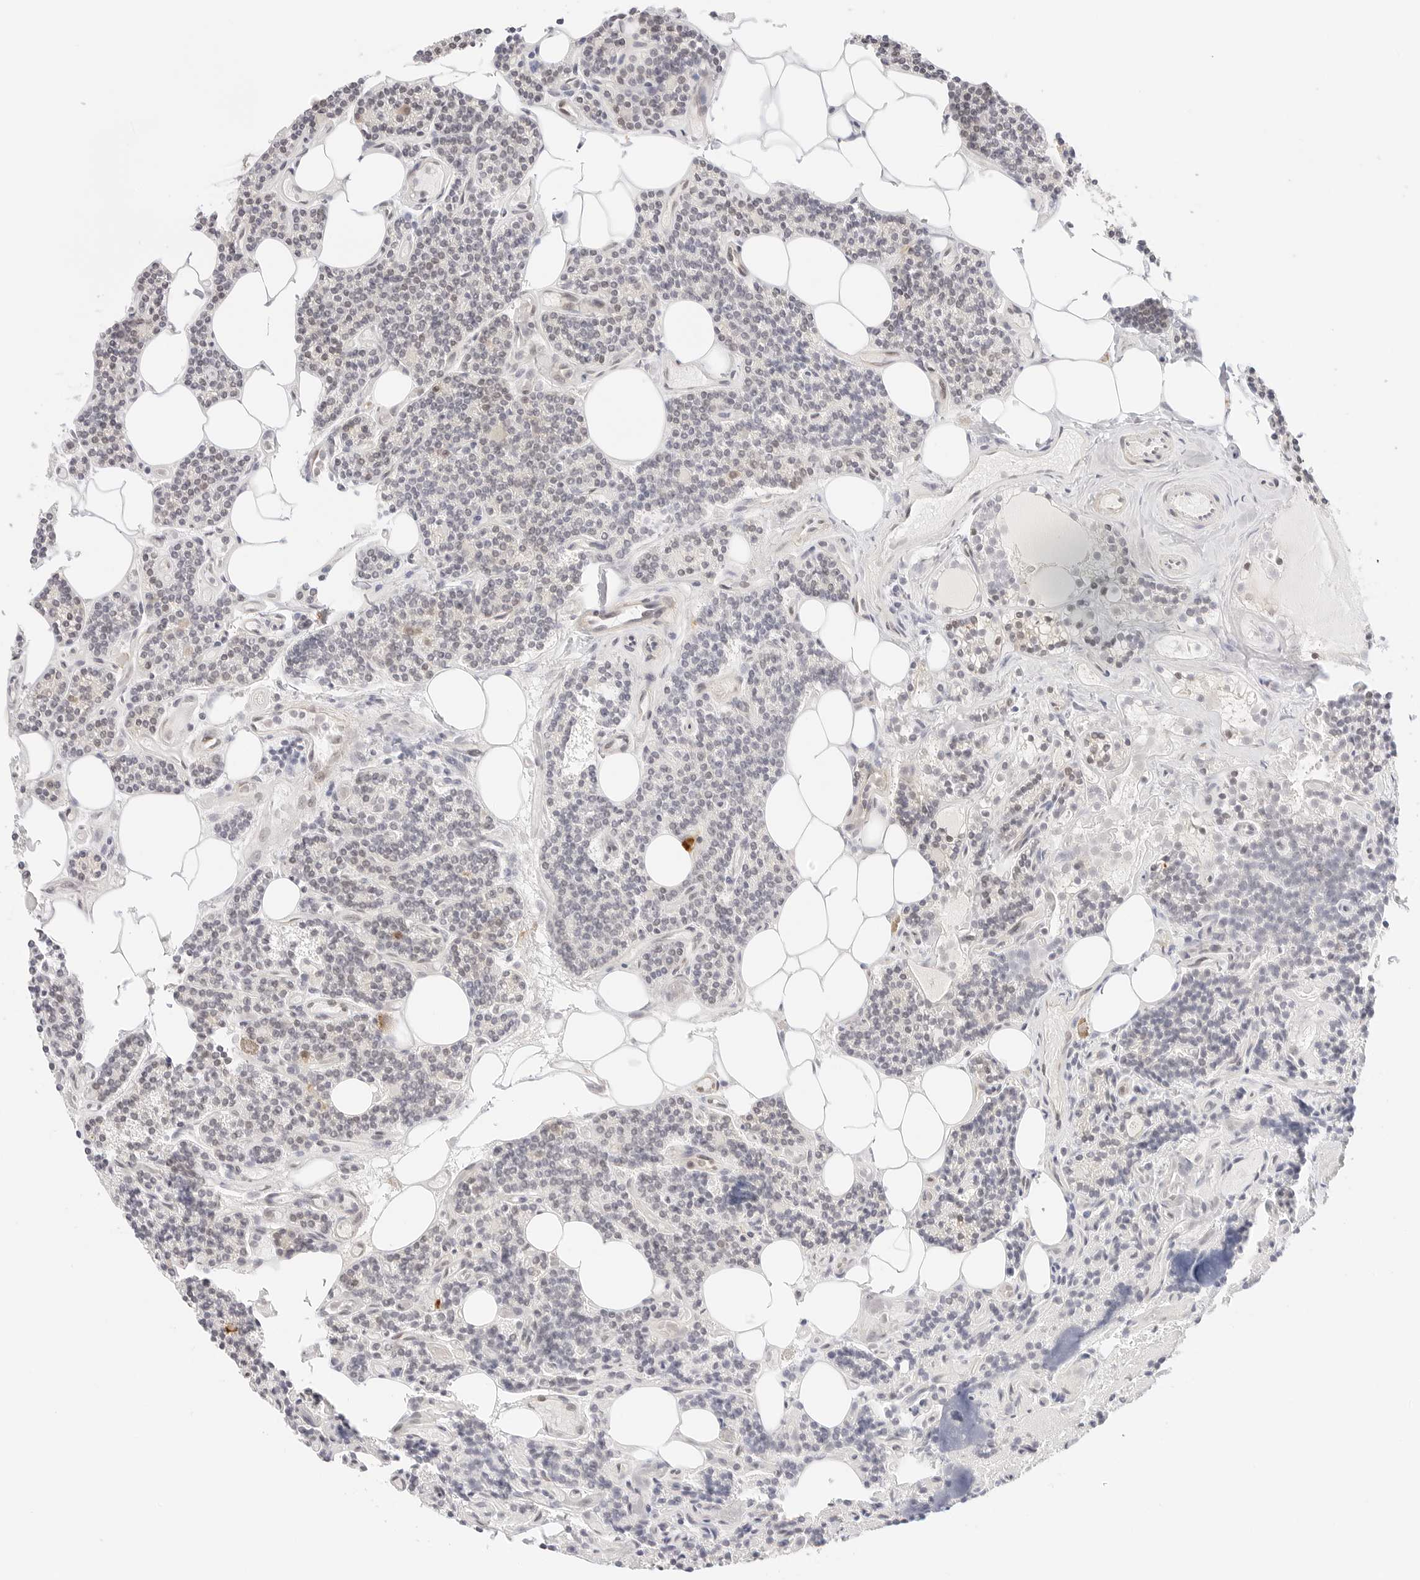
{"staining": {"intensity": "negative", "quantity": "none", "location": "none"}, "tissue": "parathyroid gland", "cell_type": "Glandular cells", "image_type": "normal", "snomed": [{"axis": "morphology", "description": "Normal tissue, NOS"}, {"axis": "topography", "description": "Parathyroid gland"}], "caption": "IHC image of benign parathyroid gland stained for a protein (brown), which reveals no positivity in glandular cells.", "gene": "TEKT2", "patient": {"sex": "female", "age": 43}}